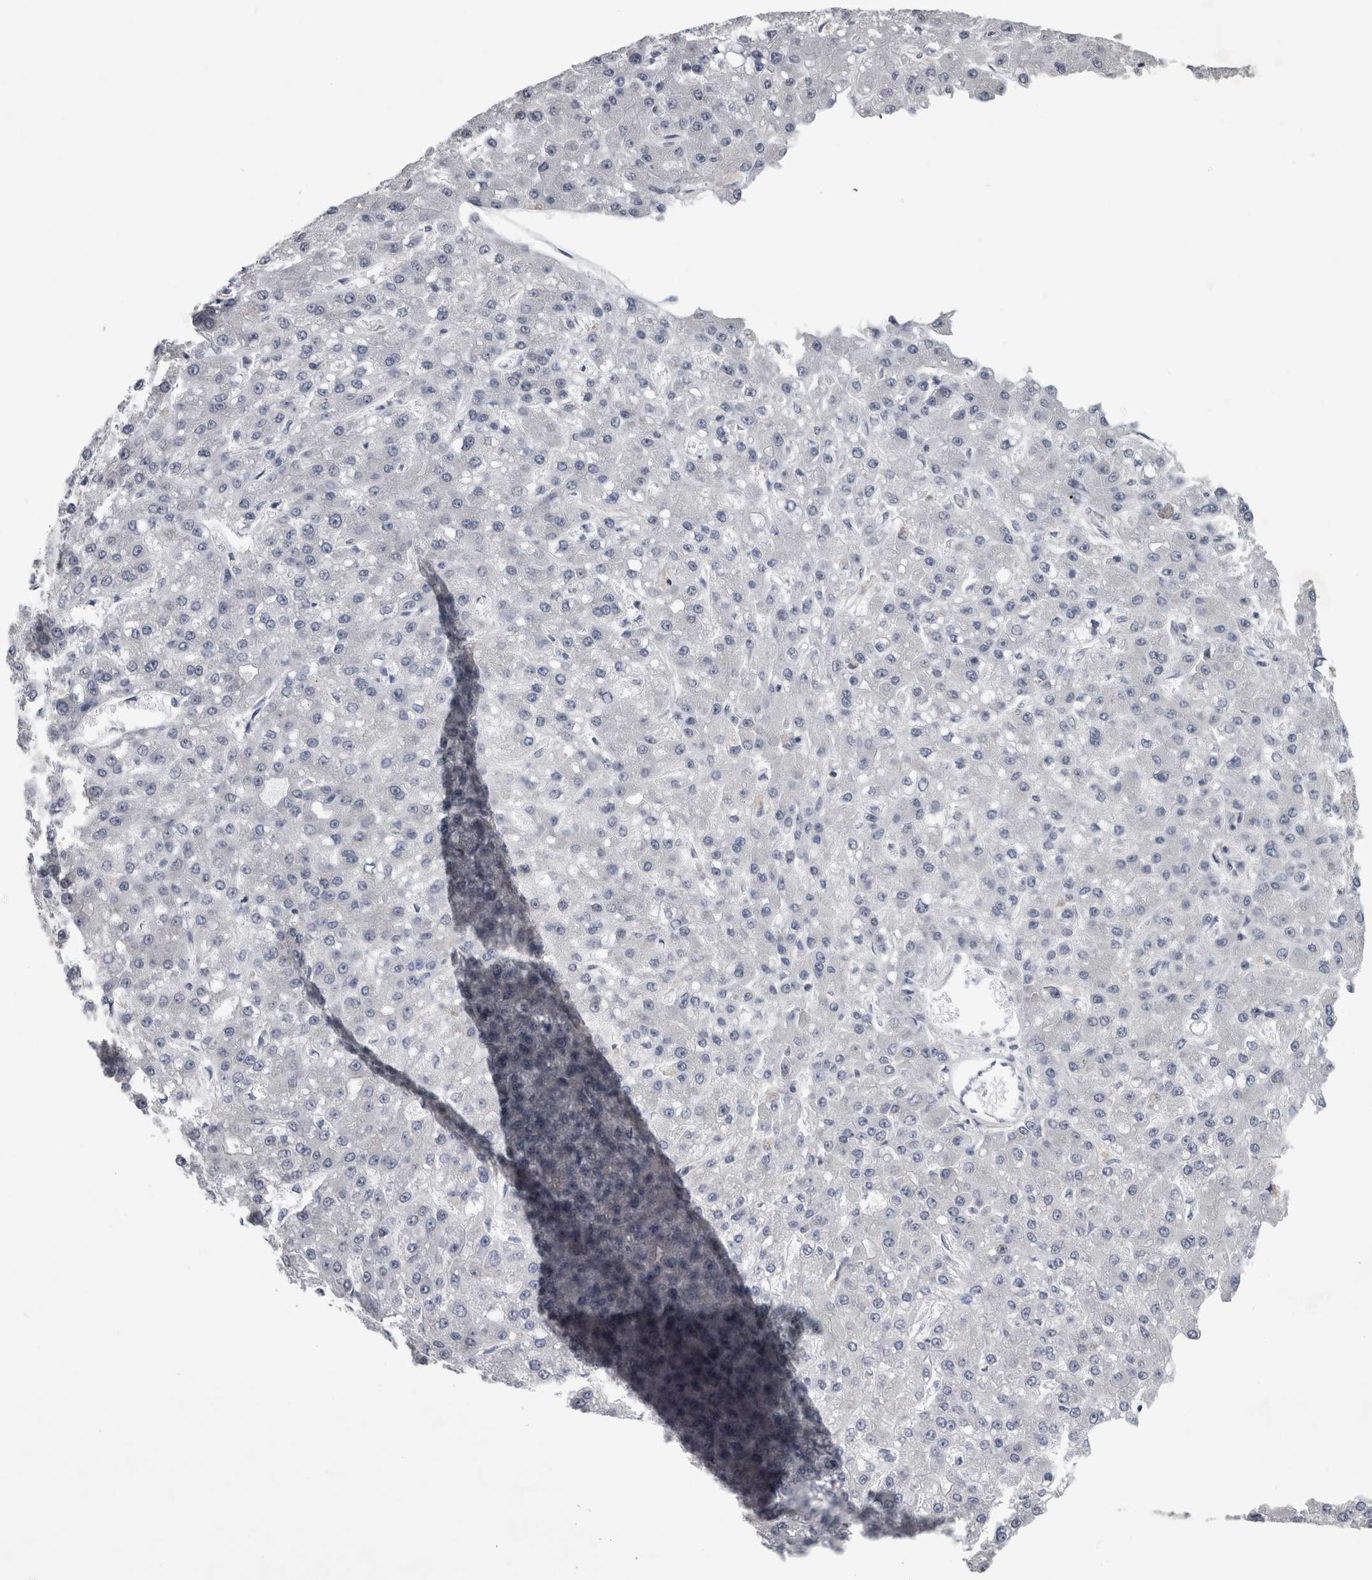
{"staining": {"intensity": "negative", "quantity": "none", "location": "none"}, "tissue": "liver cancer", "cell_type": "Tumor cells", "image_type": "cancer", "snomed": [{"axis": "morphology", "description": "Carcinoma, Hepatocellular, NOS"}, {"axis": "topography", "description": "Liver"}], "caption": "Hepatocellular carcinoma (liver) stained for a protein using immunohistochemistry (IHC) reveals no expression tumor cells.", "gene": "PRRC2C", "patient": {"sex": "male", "age": 67}}